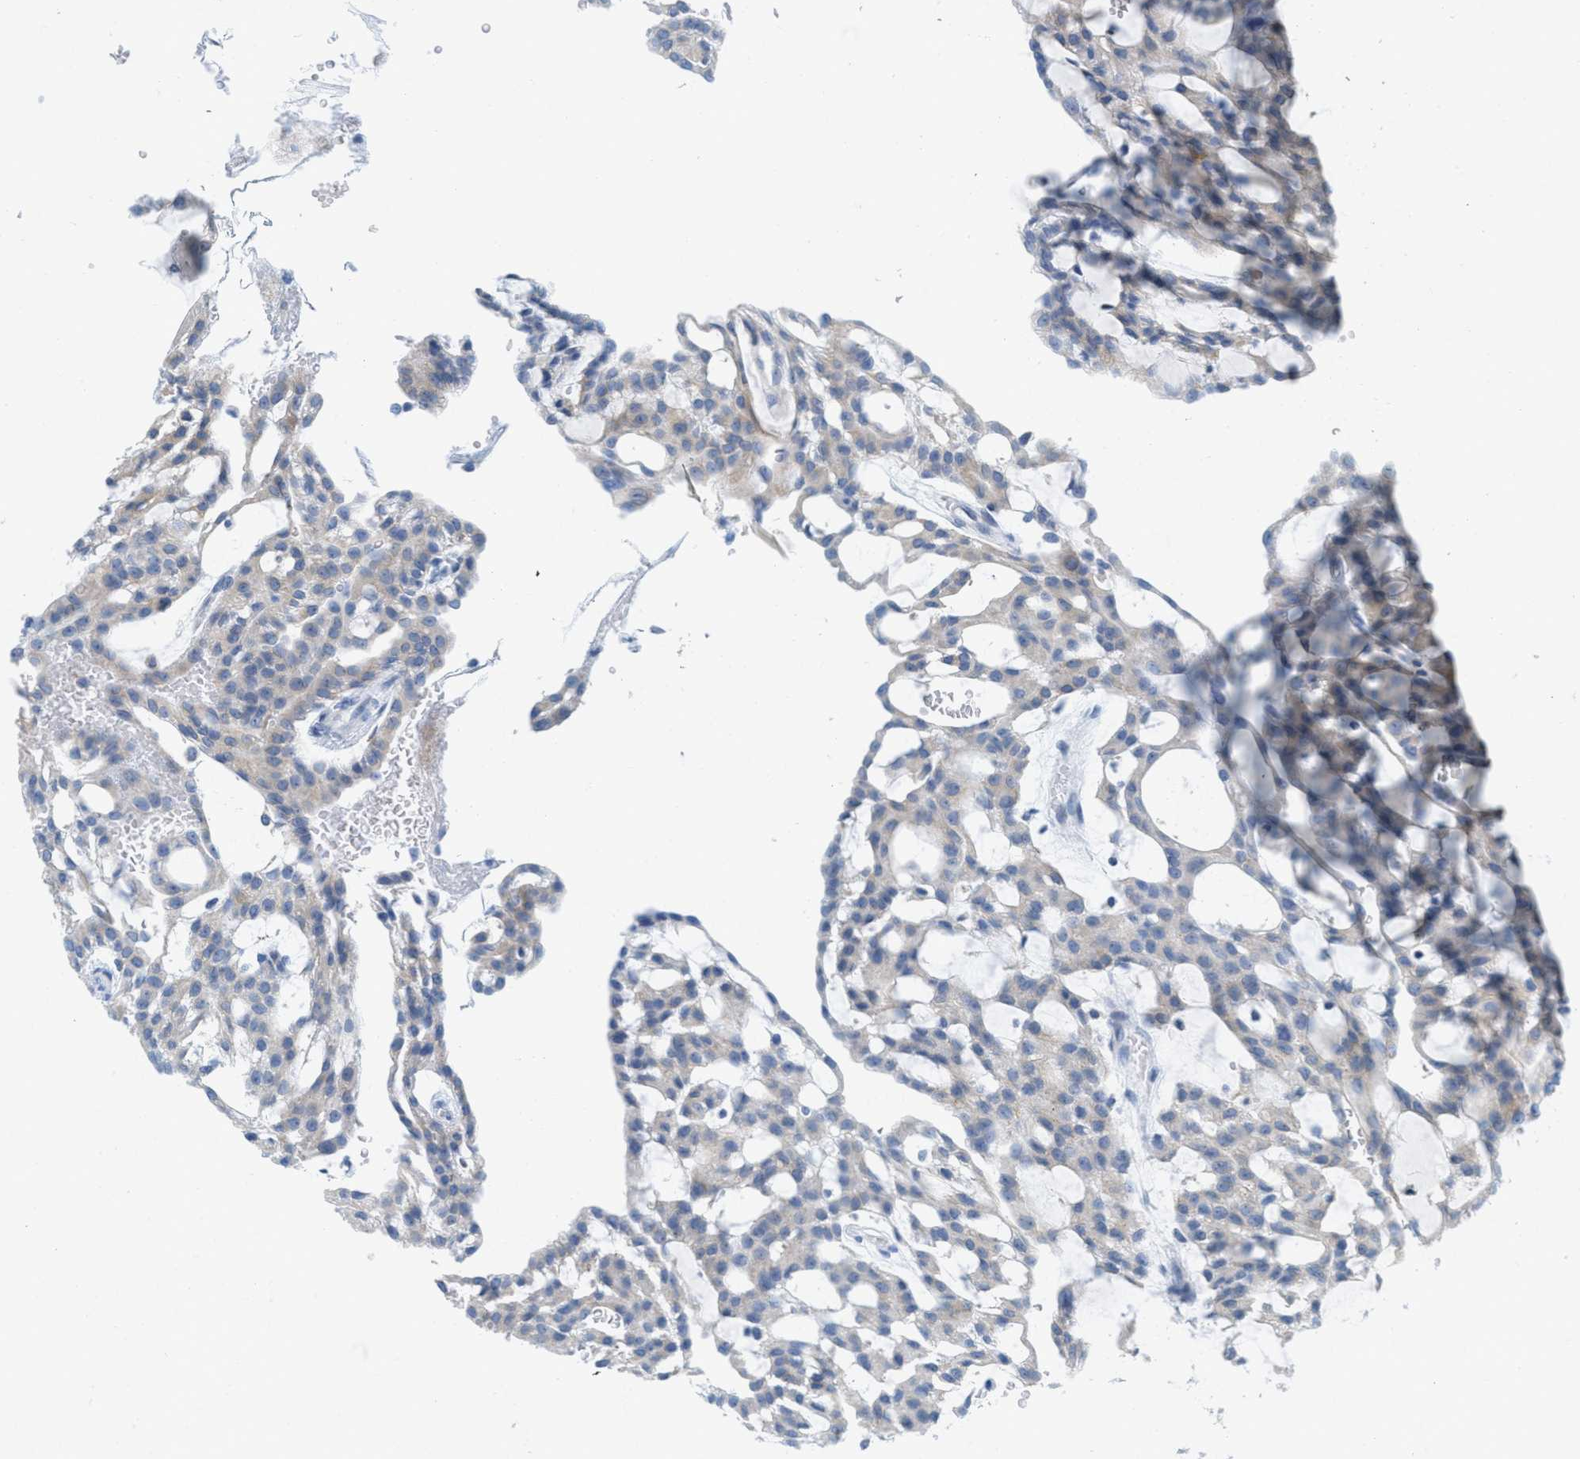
{"staining": {"intensity": "negative", "quantity": "none", "location": "none"}, "tissue": "renal cancer", "cell_type": "Tumor cells", "image_type": "cancer", "snomed": [{"axis": "morphology", "description": "Adenocarcinoma, NOS"}, {"axis": "topography", "description": "Kidney"}], "caption": "Immunohistochemical staining of renal adenocarcinoma exhibits no significant positivity in tumor cells. (DAB immunohistochemistry visualized using brightfield microscopy, high magnification).", "gene": "TEX264", "patient": {"sex": "male", "age": 63}}